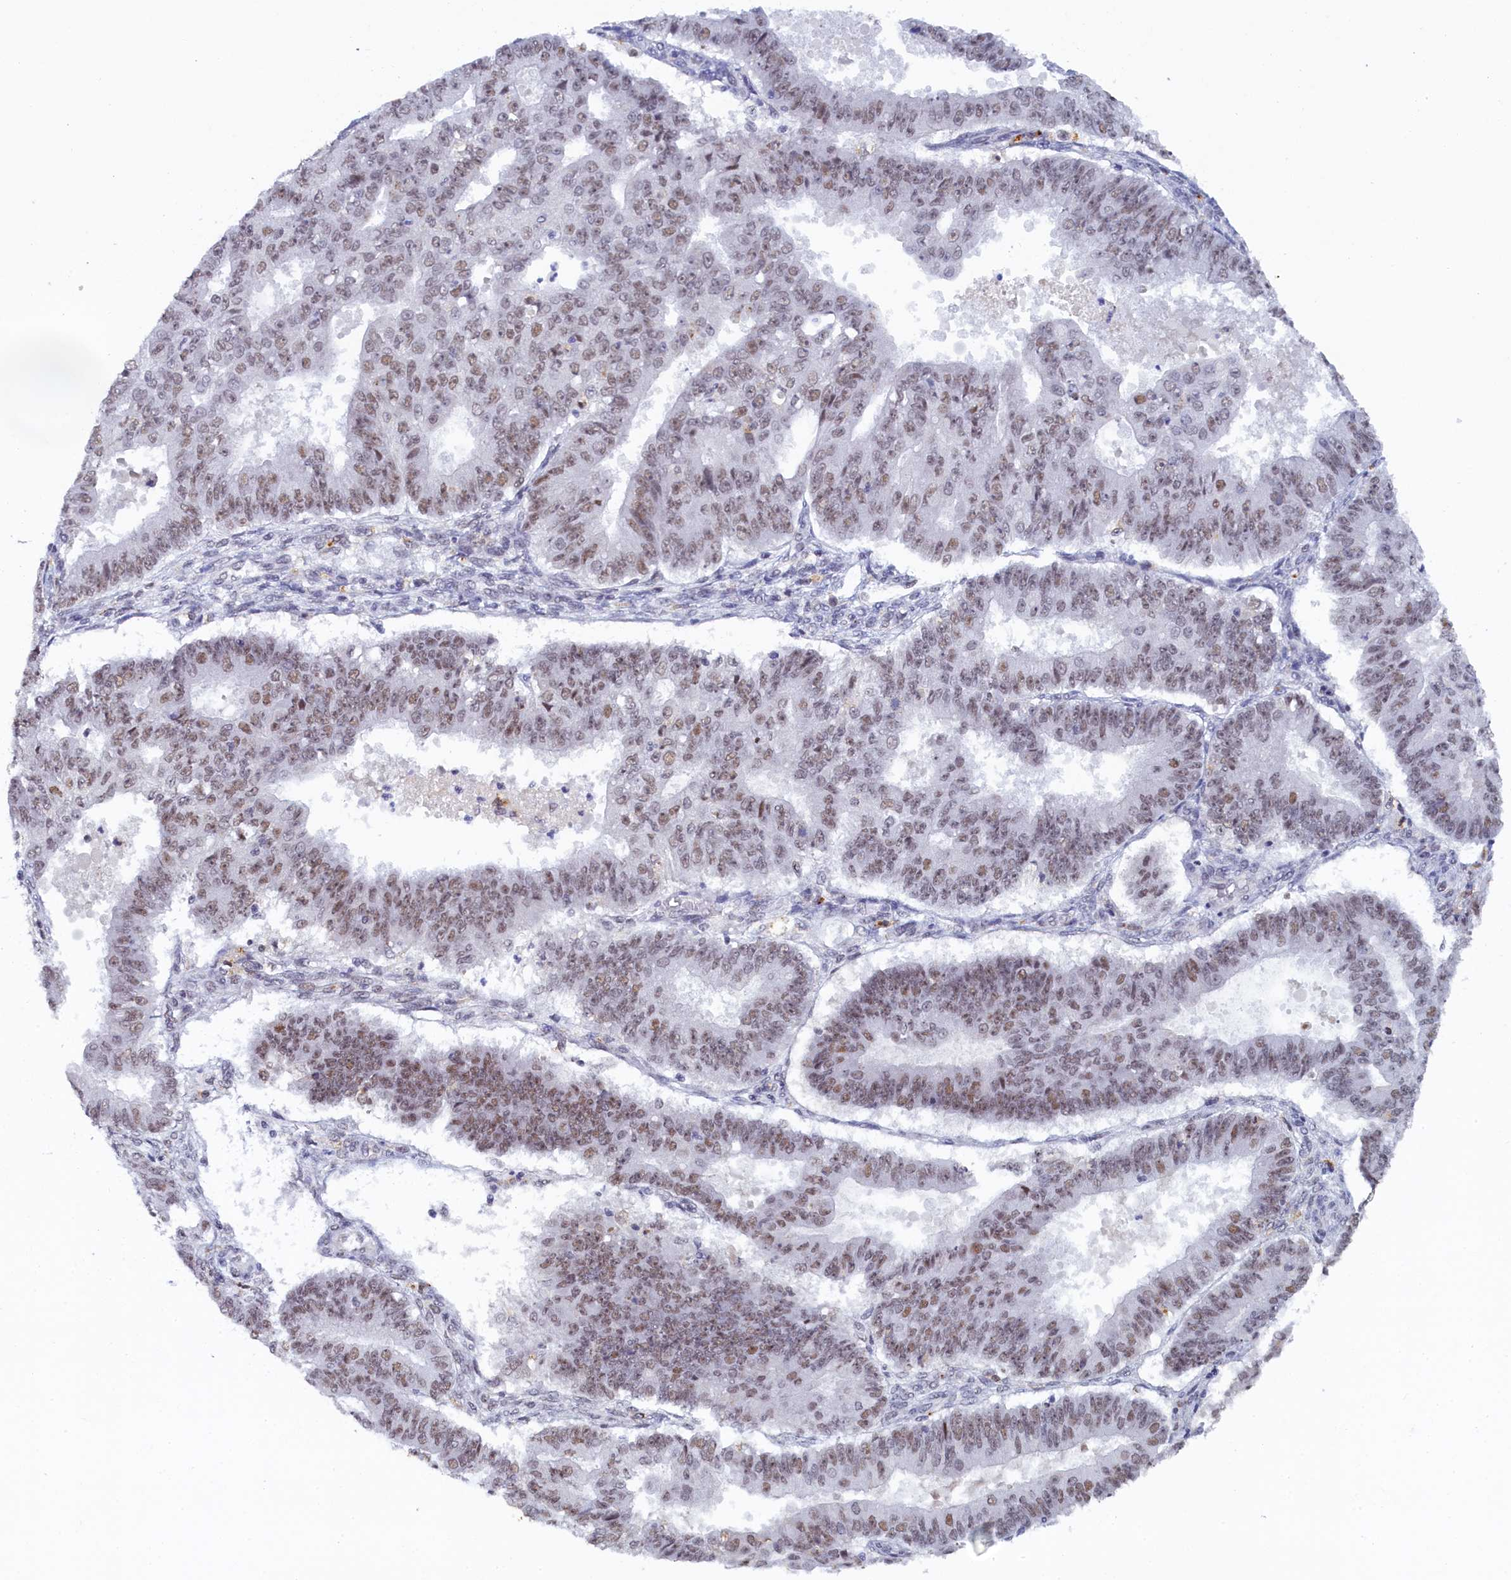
{"staining": {"intensity": "weak", "quantity": ">75%", "location": "nuclear"}, "tissue": "ovarian cancer", "cell_type": "Tumor cells", "image_type": "cancer", "snomed": [{"axis": "morphology", "description": "Carcinoma, endometroid"}, {"axis": "topography", "description": "Appendix"}, {"axis": "topography", "description": "Ovary"}], "caption": "Approximately >75% of tumor cells in ovarian endometroid carcinoma reveal weak nuclear protein expression as visualized by brown immunohistochemical staining.", "gene": "INTS14", "patient": {"sex": "female", "age": 42}}